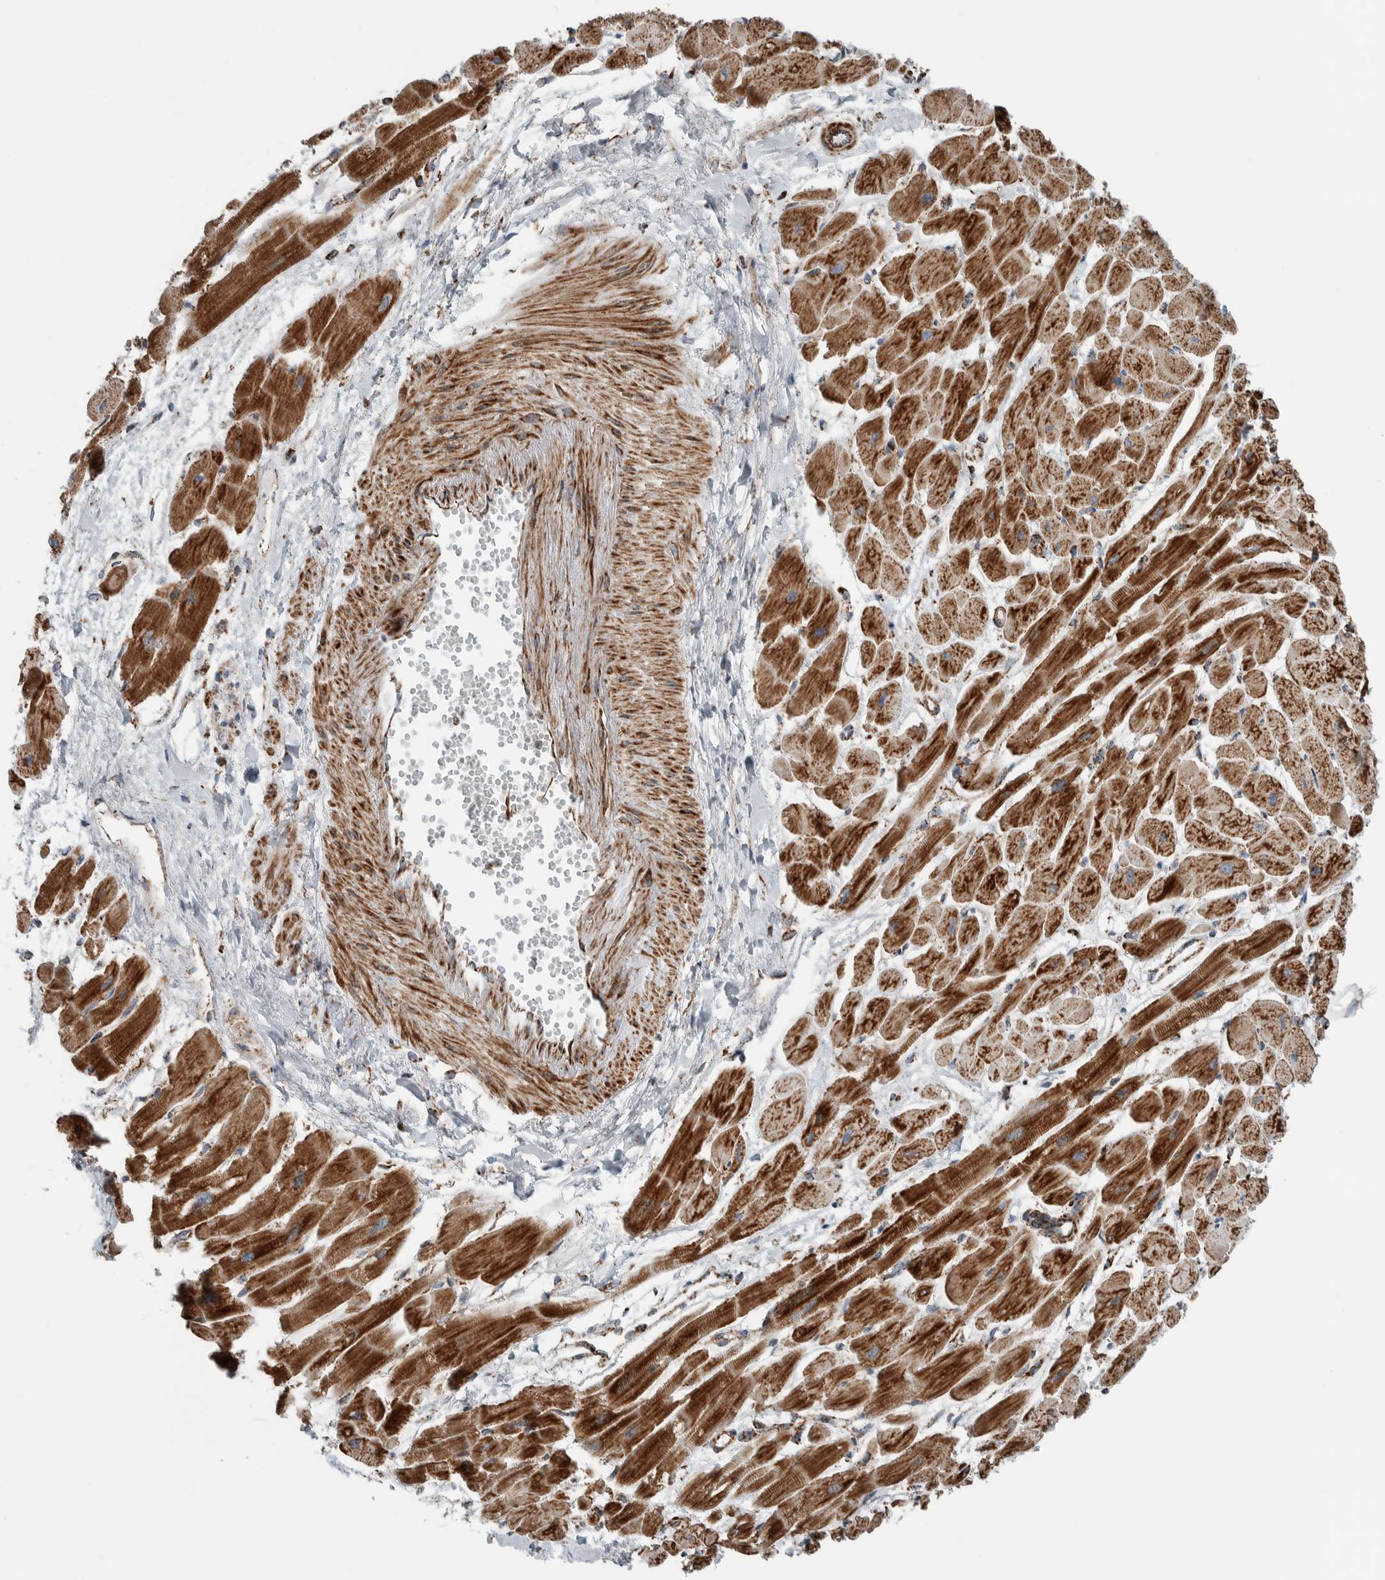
{"staining": {"intensity": "strong", "quantity": ">75%", "location": "cytoplasmic/membranous"}, "tissue": "heart muscle", "cell_type": "Cardiomyocytes", "image_type": "normal", "snomed": [{"axis": "morphology", "description": "Normal tissue, NOS"}, {"axis": "topography", "description": "Heart"}], "caption": "An immunohistochemistry histopathology image of unremarkable tissue is shown. Protein staining in brown shows strong cytoplasmic/membranous positivity in heart muscle within cardiomyocytes. Ihc stains the protein in brown and the nuclei are stained blue.", "gene": "CNTROB", "patient": {"sex": "female", "age": 54}}